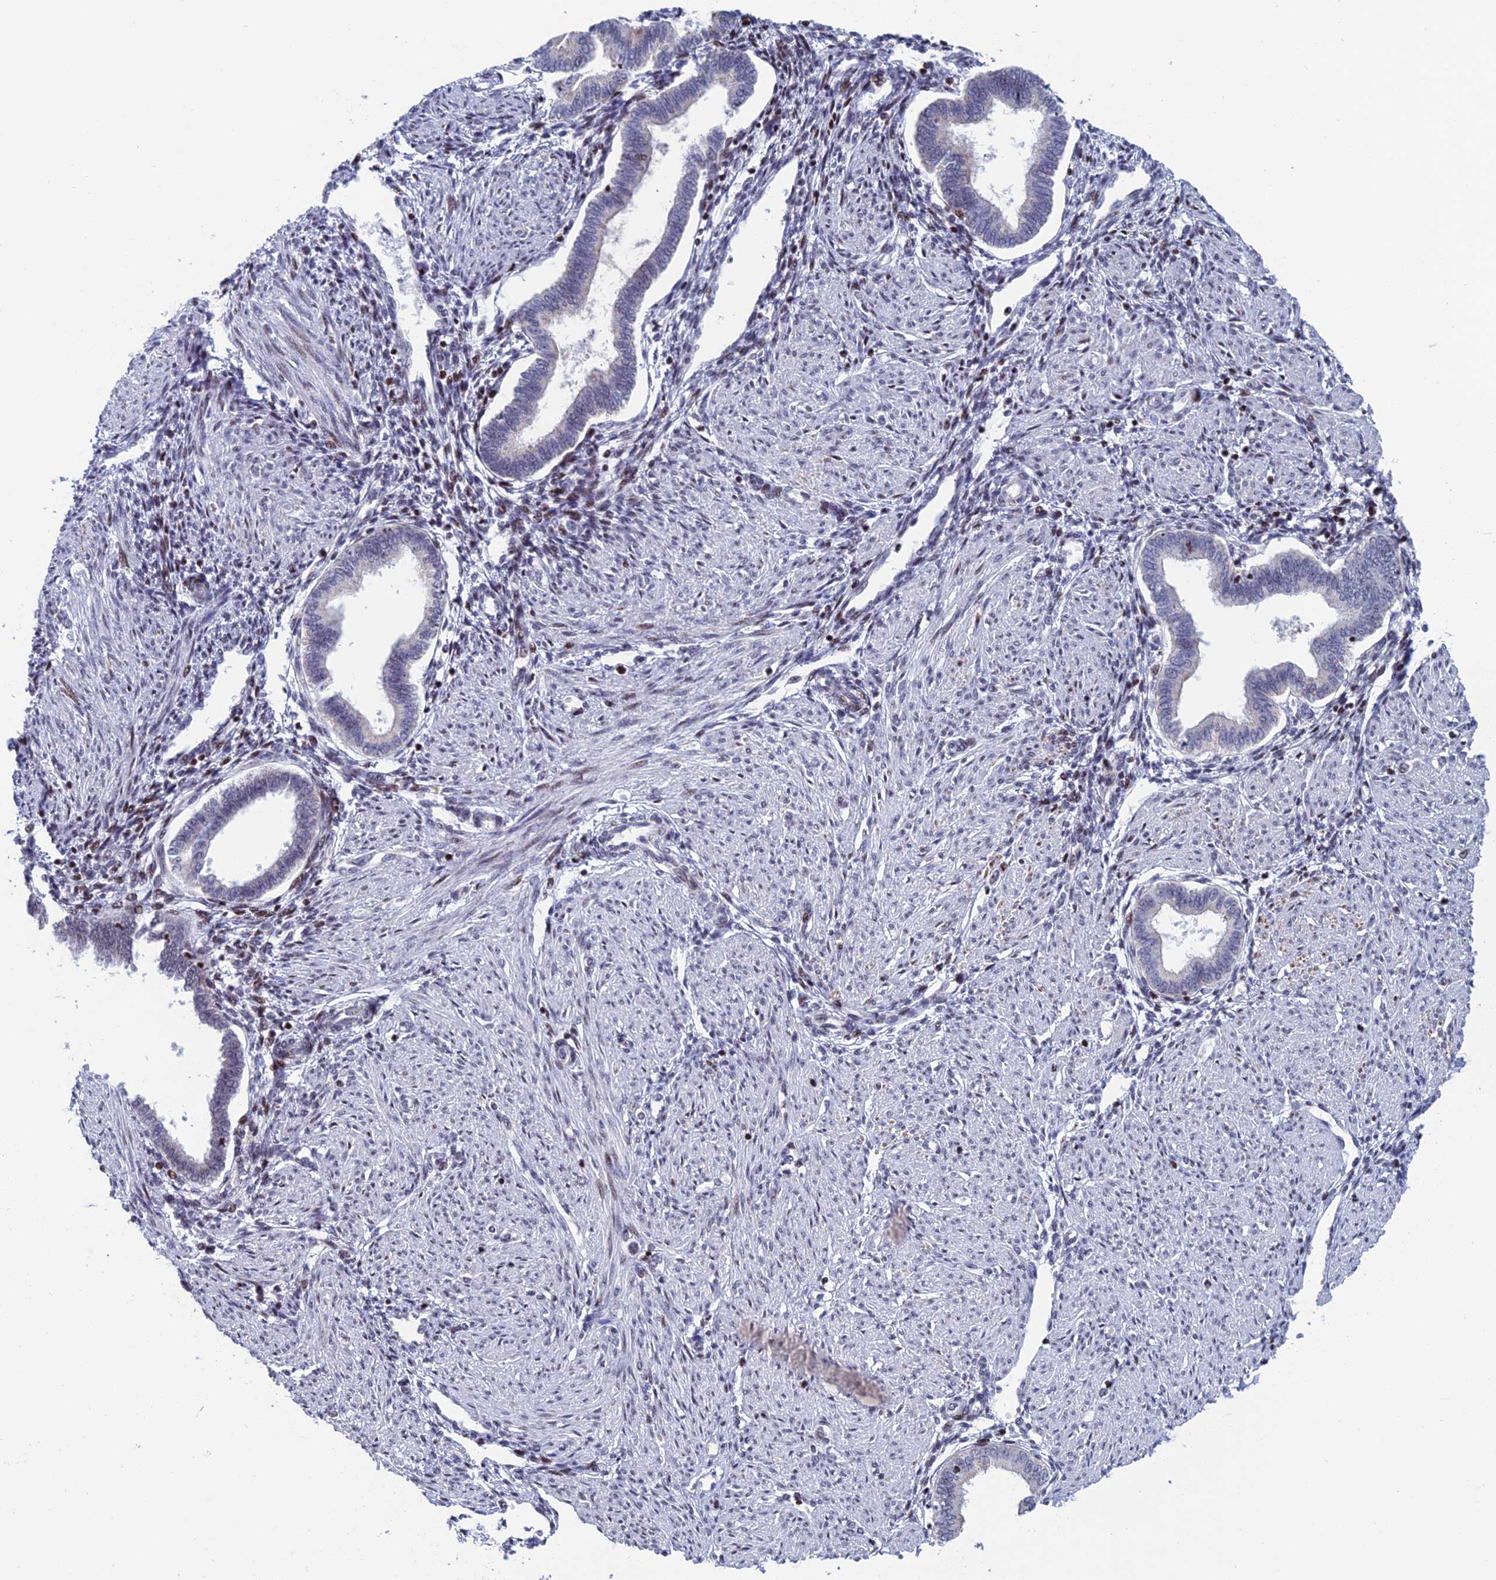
{"staining": {"intensity": "moderate", "quantity": "<25%", "location": "nuclear"}, "tissue": "endometrium", "cell_type": "Cells in endometrial stroma", "image_type": "normal", "snomed": [{"axis": "morphology", "description": "Normal tissue, NOS"}, {"axis": "topography", "description": "Endometrium"}], "caption": "Moderate nuclear expression for a protein is present in approximately <25% of cells in endometrial stroma of normal endometrium using immunohistochemistry (IHC).", "gene": "AFF3", "patient": {"sex": "female", "age": 53}}